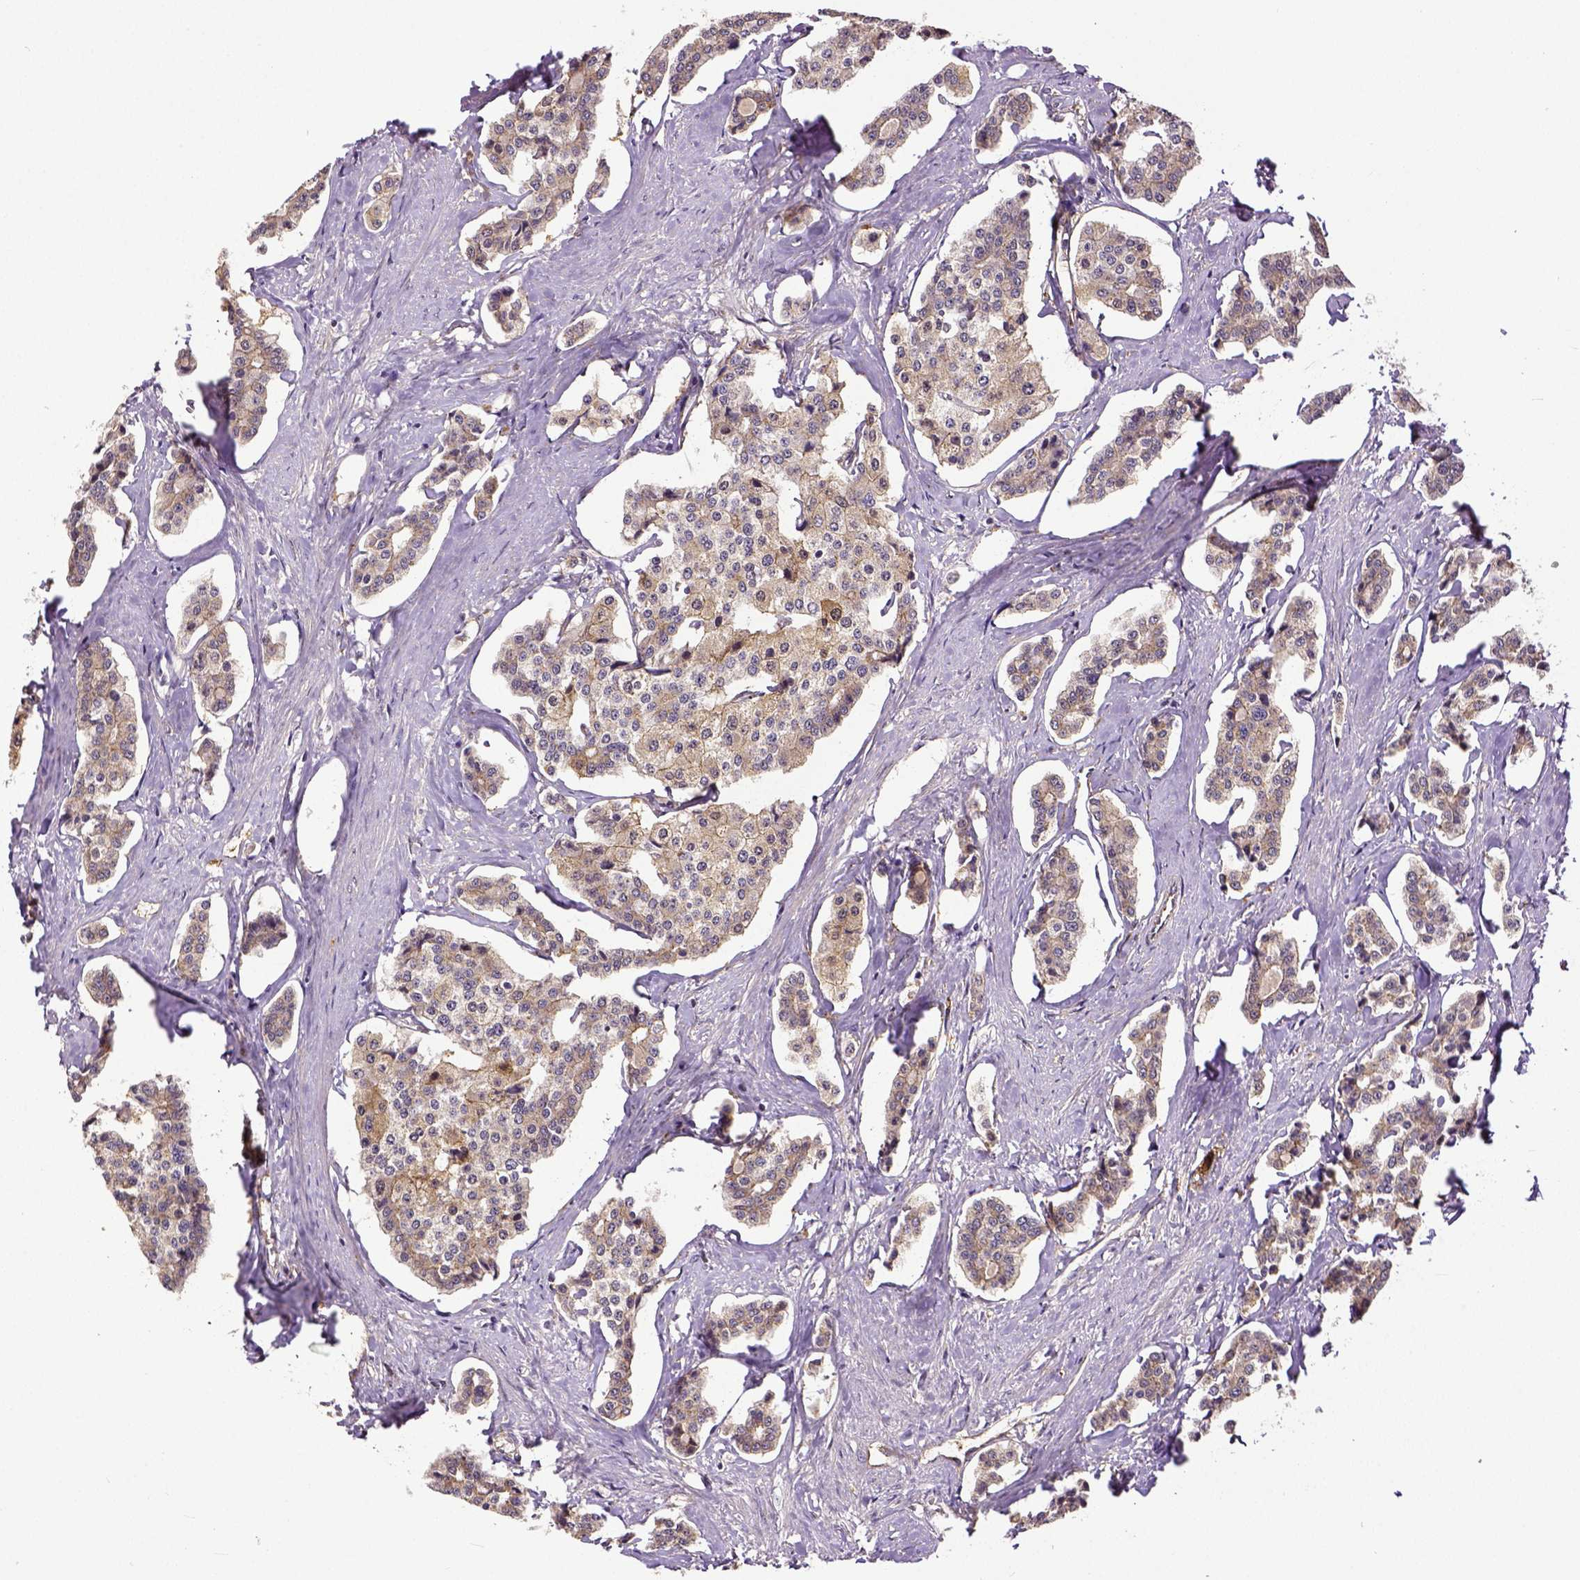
{"staining": {"intensity": "moderate", "quantity": "25%-75%", "location": "cytoplasmic/membranous"}, "tissue": "carcinoid", "cell_type": "Tumor cells", "image_type": "cancer", "snomed": [{"axis": "morphology", "description": "Carcinoid, malignant, NOS"}, {"axis": "topography", "description": "Small intestine"}], "caption": "Immunohistochemical staining of carcinoid shows medium levels of moderate cytoplasmic/membranous staining in approximately 25%-75% of tumor cells. (DAB IHC, brown staining for protein, blue staining for nuclei).", "gene": "DICER1", "patient": {"sex": "female", "age": 65}}